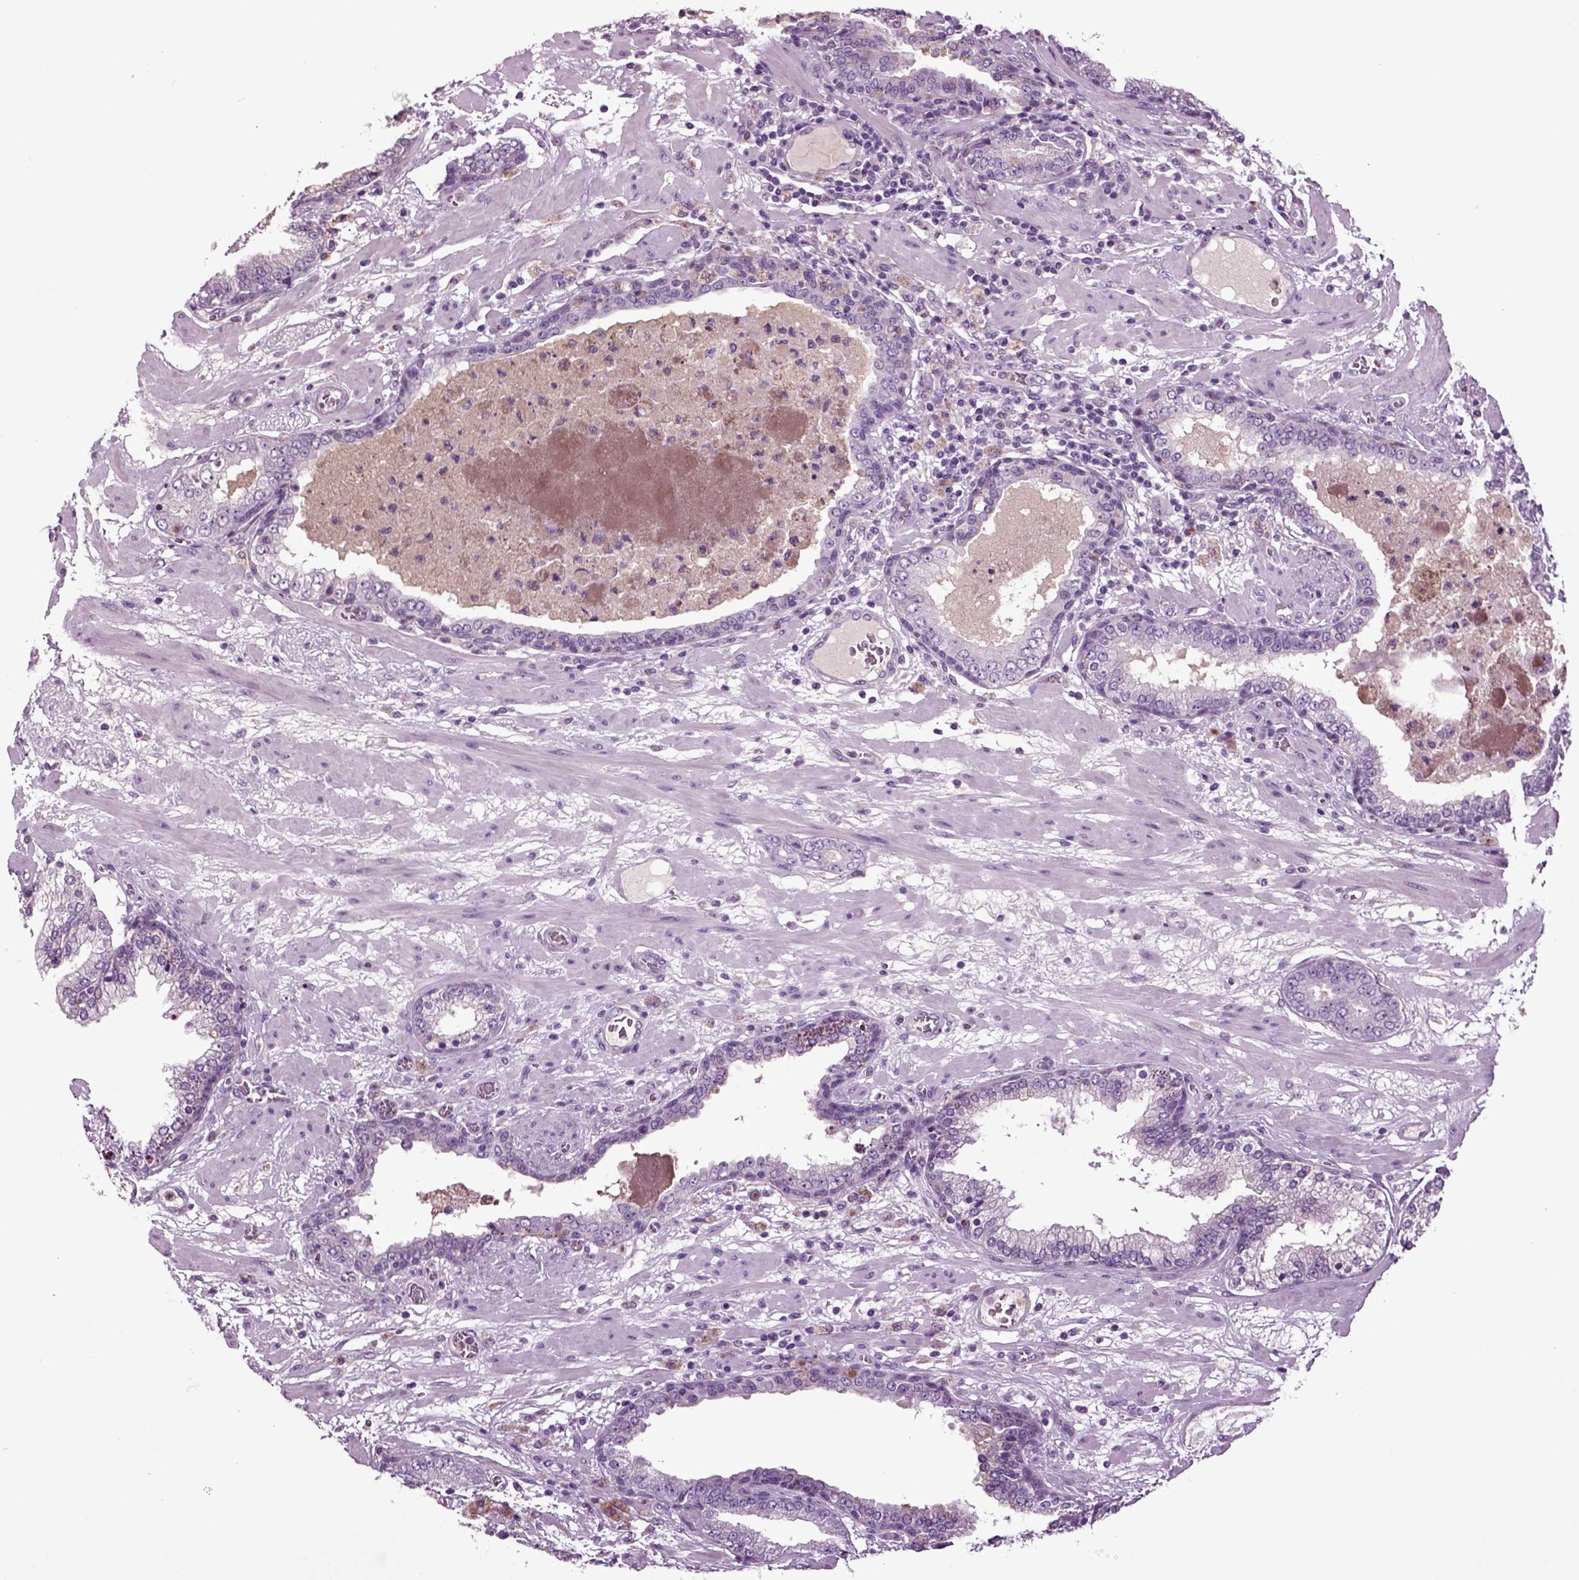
{"staining": {"intensity": "negative", "quantity": "none", "location": "none"}, "tissue": "prostate cancer", "cell_type": "Tumor cells", "image_type": "cancer", "snomed": [{"axis": "morphology", "description": "Adenocarcinoma, Low grade"}, {"axis": "topography", "description": "Prostate"}], "caption": "This histopathology image is of prostate cancer (adenocarcinoma (low-grade)) stained with immunohistochemistry (IHC) to label a protein in brown with the nuclei are counter-stained blue. There is no expression in tumor cells.", "gene": "FGF11", "patient": {"sex": "male", "age": 60}}